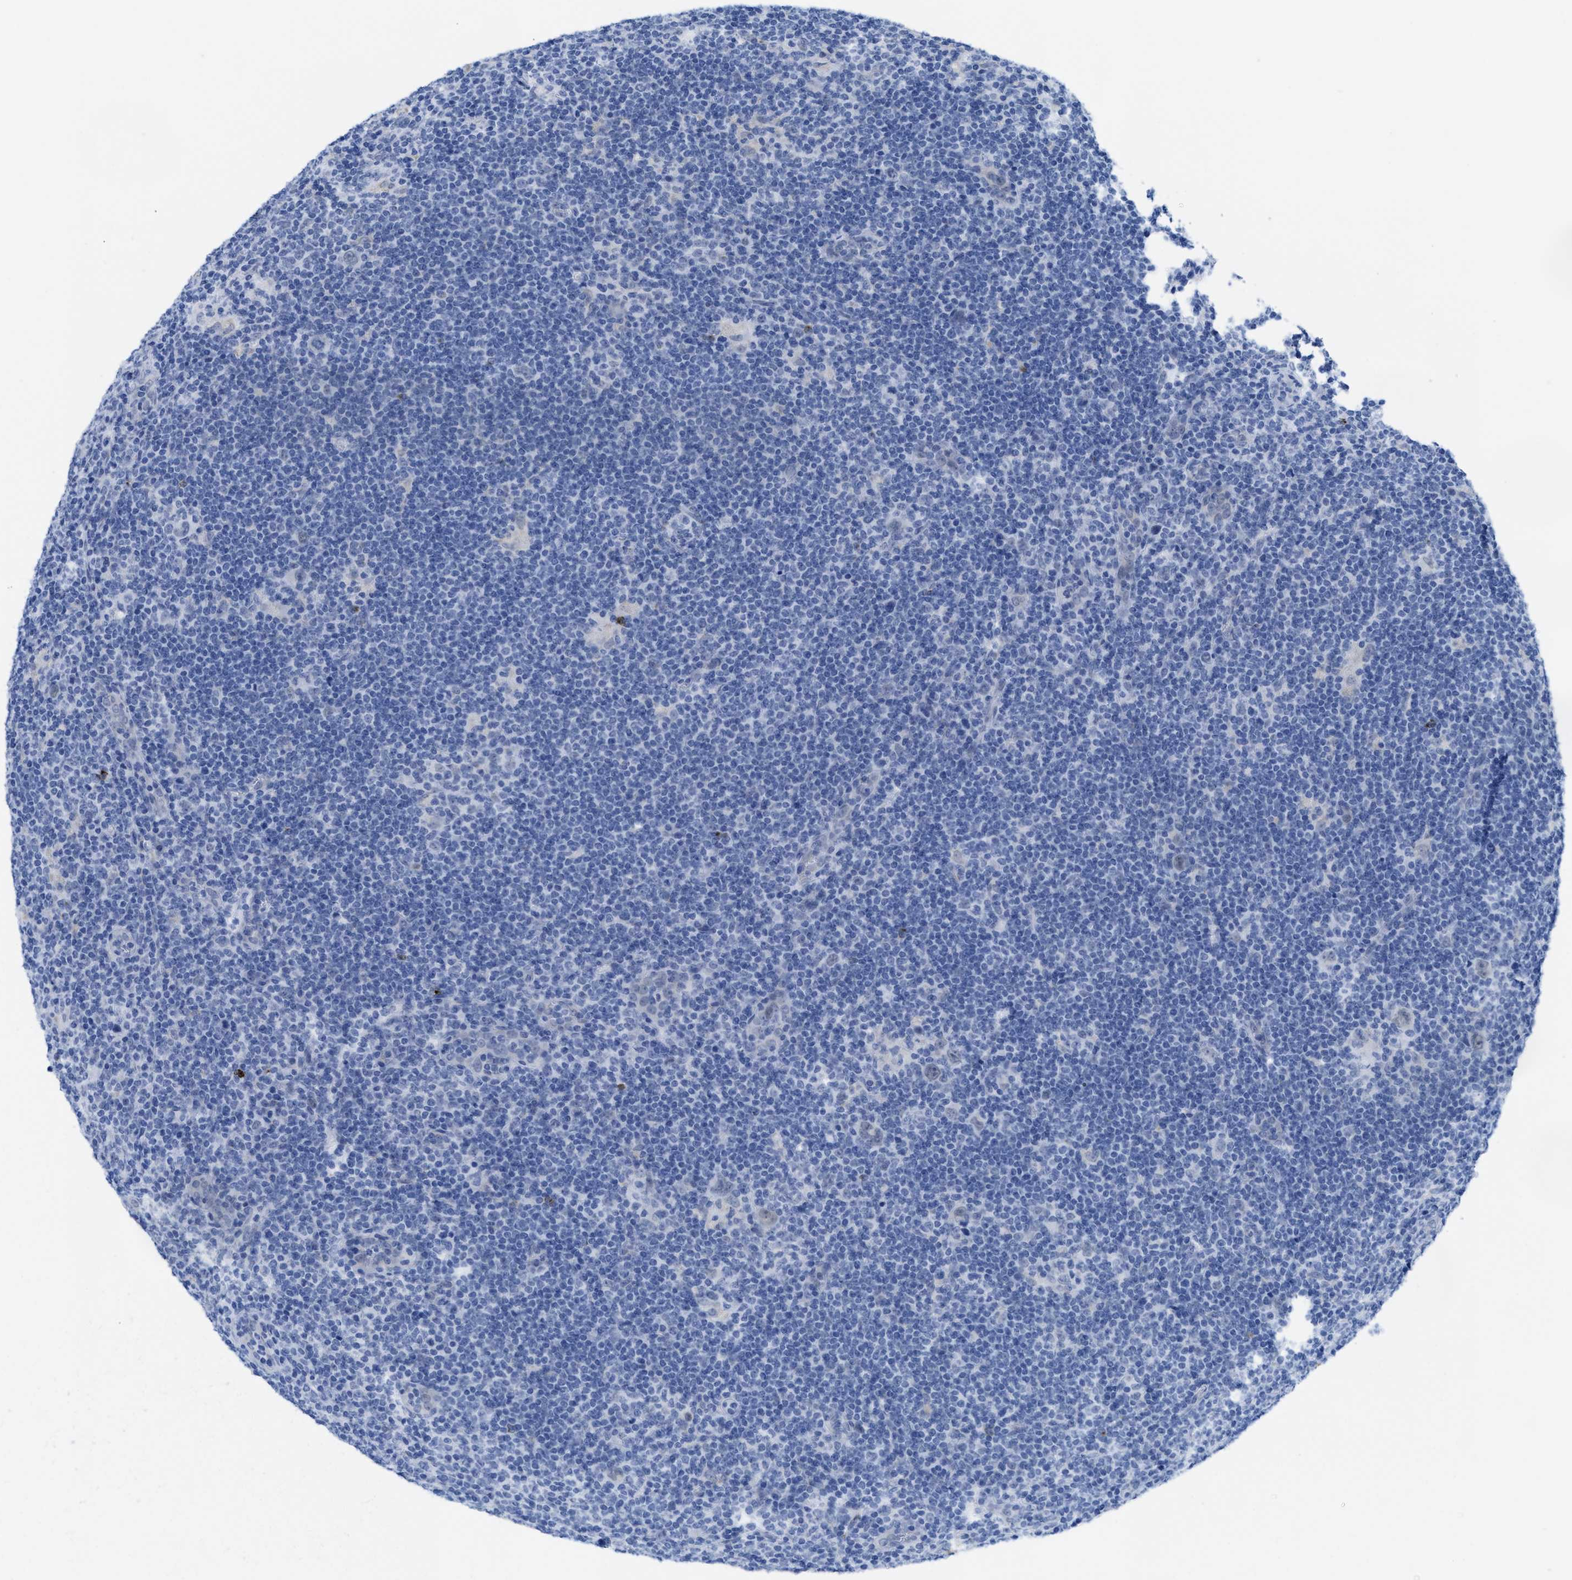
{"staining": {"intensity": "weak", "quantity": "<25%", "location": "nuclear"}, "tissue": "lymphoma", "cell_type": "Tumor cells", "image_type": "cancer", "snomed": [{"axis": "morphology", "description": "Hodgkin's disease, NOS"}, {"axis": "topography", "description": "Lymph node"}], "caption": "A photomicrograph of lymphoma stained for a protein exhibits no brown staining in tumor cells.", "gene": "WDR4", "patient": {"sex": "female", "age": 57}}